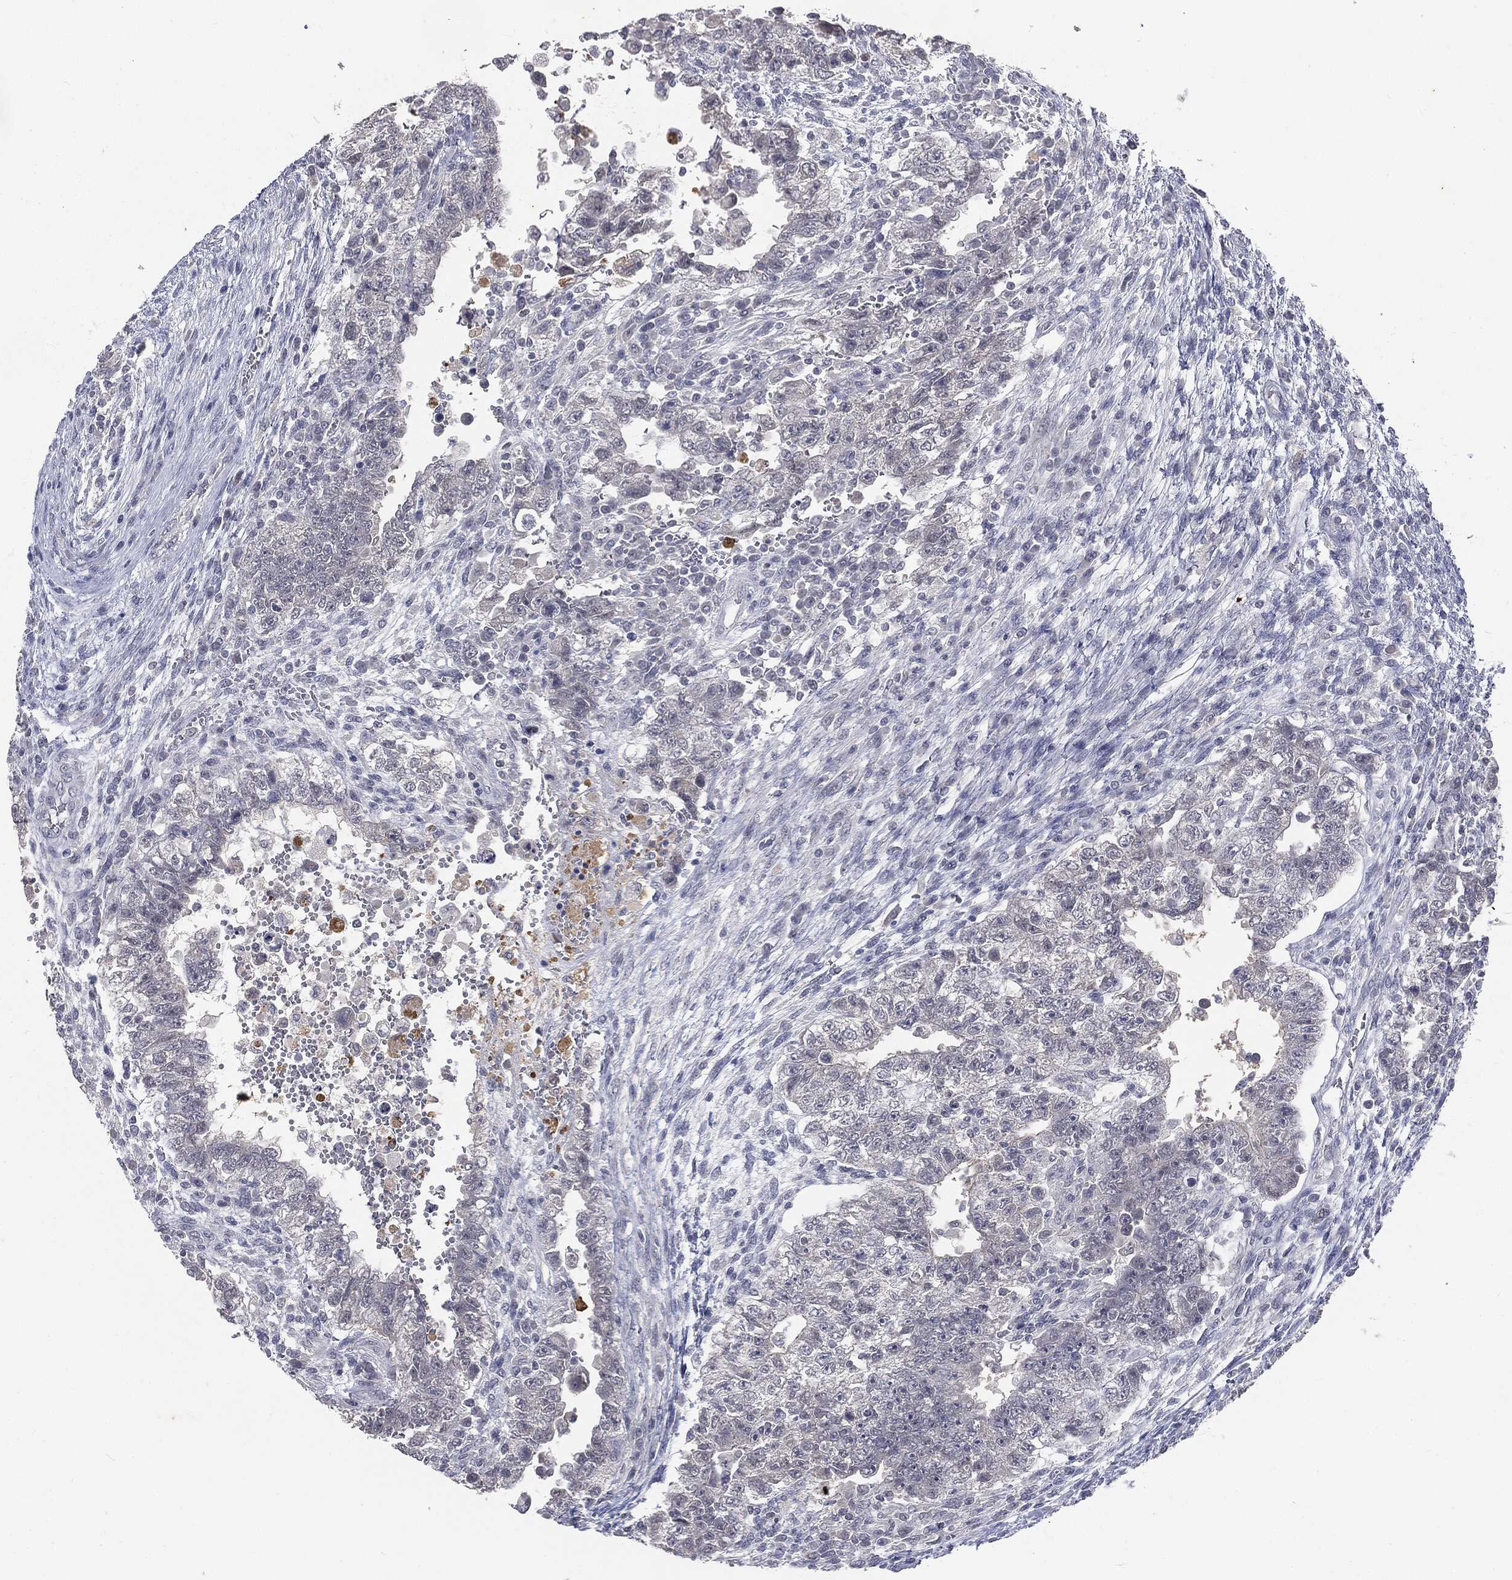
{"staining": {"intensity": "negative", "quantity": "none", "location": "none"}, "tissue": "testis cancer", "cell_type": "Tumor cells", "image_type": "cancer", "snomed": [{"axis": "morphology", "description": "Carcinoma, Embryonal, NOS"}, {"axis": "topography", "description": "Testis"}], "caption": "A photomicrograph of testis embryonal carcinoma stained for a protein reveals no brown staining in tumor cells. The staining was performed using DAB (3,3'-diaminobenzidine) to visualize the protein expression in brown, while the nuclei were stained in blue with hematoxylin (Magnification: 20x).", "gene": "SLC2A2", "patient": {"sex": "male", "age": 26}}